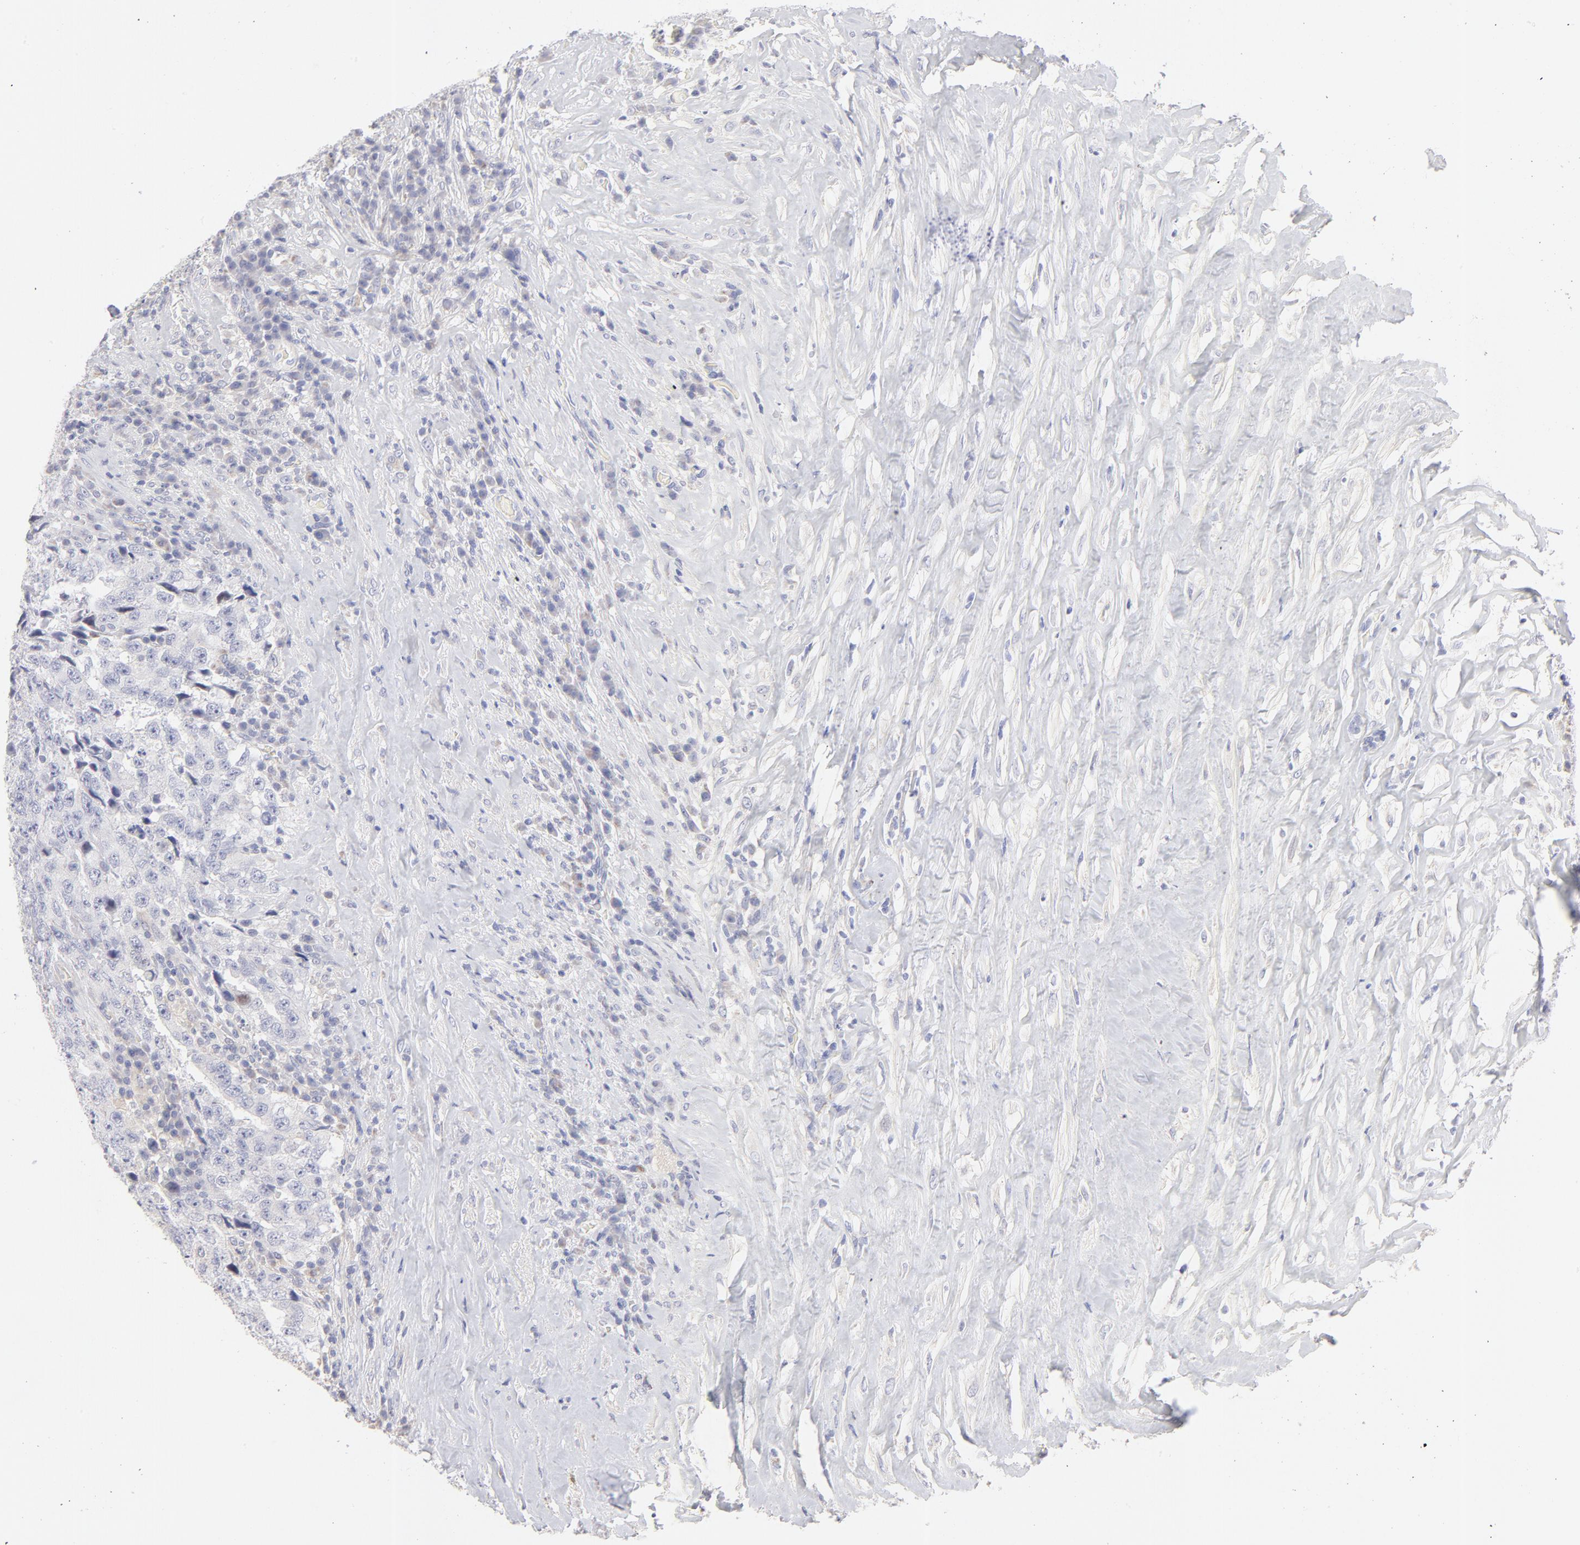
{"staining": {"intensity": "negative", "quantity": "none", "location": "none"}, "tissue": "testis cancer", "cell_type": "Tumor cells", "image_type": "cancer", "snomed": [{"axis": "morphology", "description": "Necrosis, NOS"}, {"axis": "morphology", "description": "Carcinoma, Embryonal, NOS"}, {"axis": "topography", "description": "Testis"}], "caption": "Immunohistochemistry of testis cancer reveals no positivity in tumor cells. (Stains: DAB immunohistochemistry with hematoxylin counter stain, Microscopy: brightfield microscopy at high magnification).", "gene": "TST", "patient": {"sex": "male", "age": 19}}